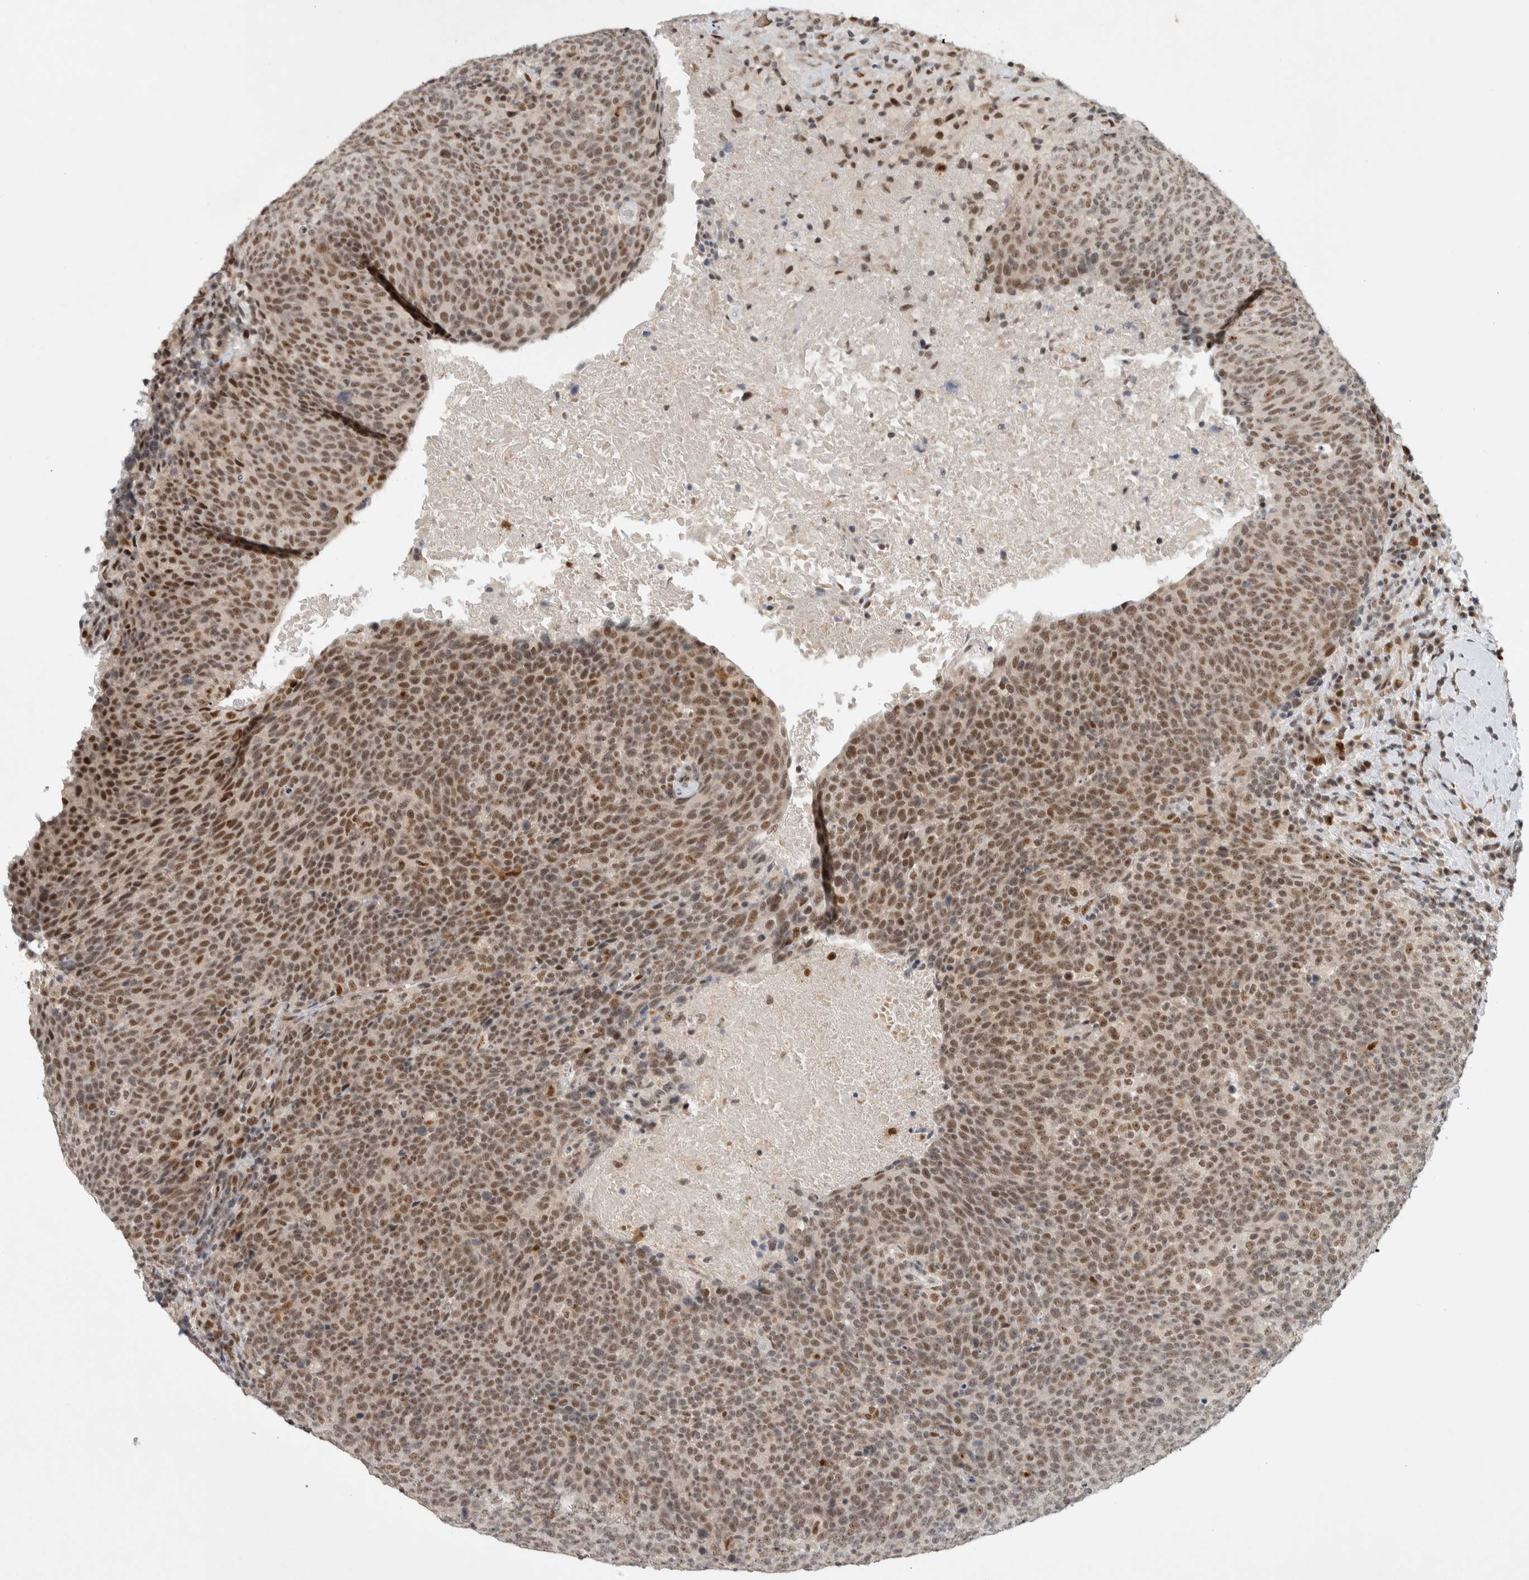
{"staining": {"intensity": "moderate", "quantity": ">75%", "location": "nuclear"}, "tissue": "head and neck cancer", "cell_type": "Tumor cells", "image_type": "cancer", "snomed": [{"axis": "morphology", "description": "Squamous cell carcinoma, NOS"}, {"axis": "morphology", "description": "Squamous cell carcinoma, metastatic, NOS"}, {"axis": "topography", "description": "Lymph node"}, {"axis": "topography", "description": "Head-Neck"}], "caption": "Head and neck squamous cell carcinoma stained for a protein displays moderate nuclear positivity in tumor cells.", "gene": "HESX1", "patient": {"sex": "male", "age": 62}}